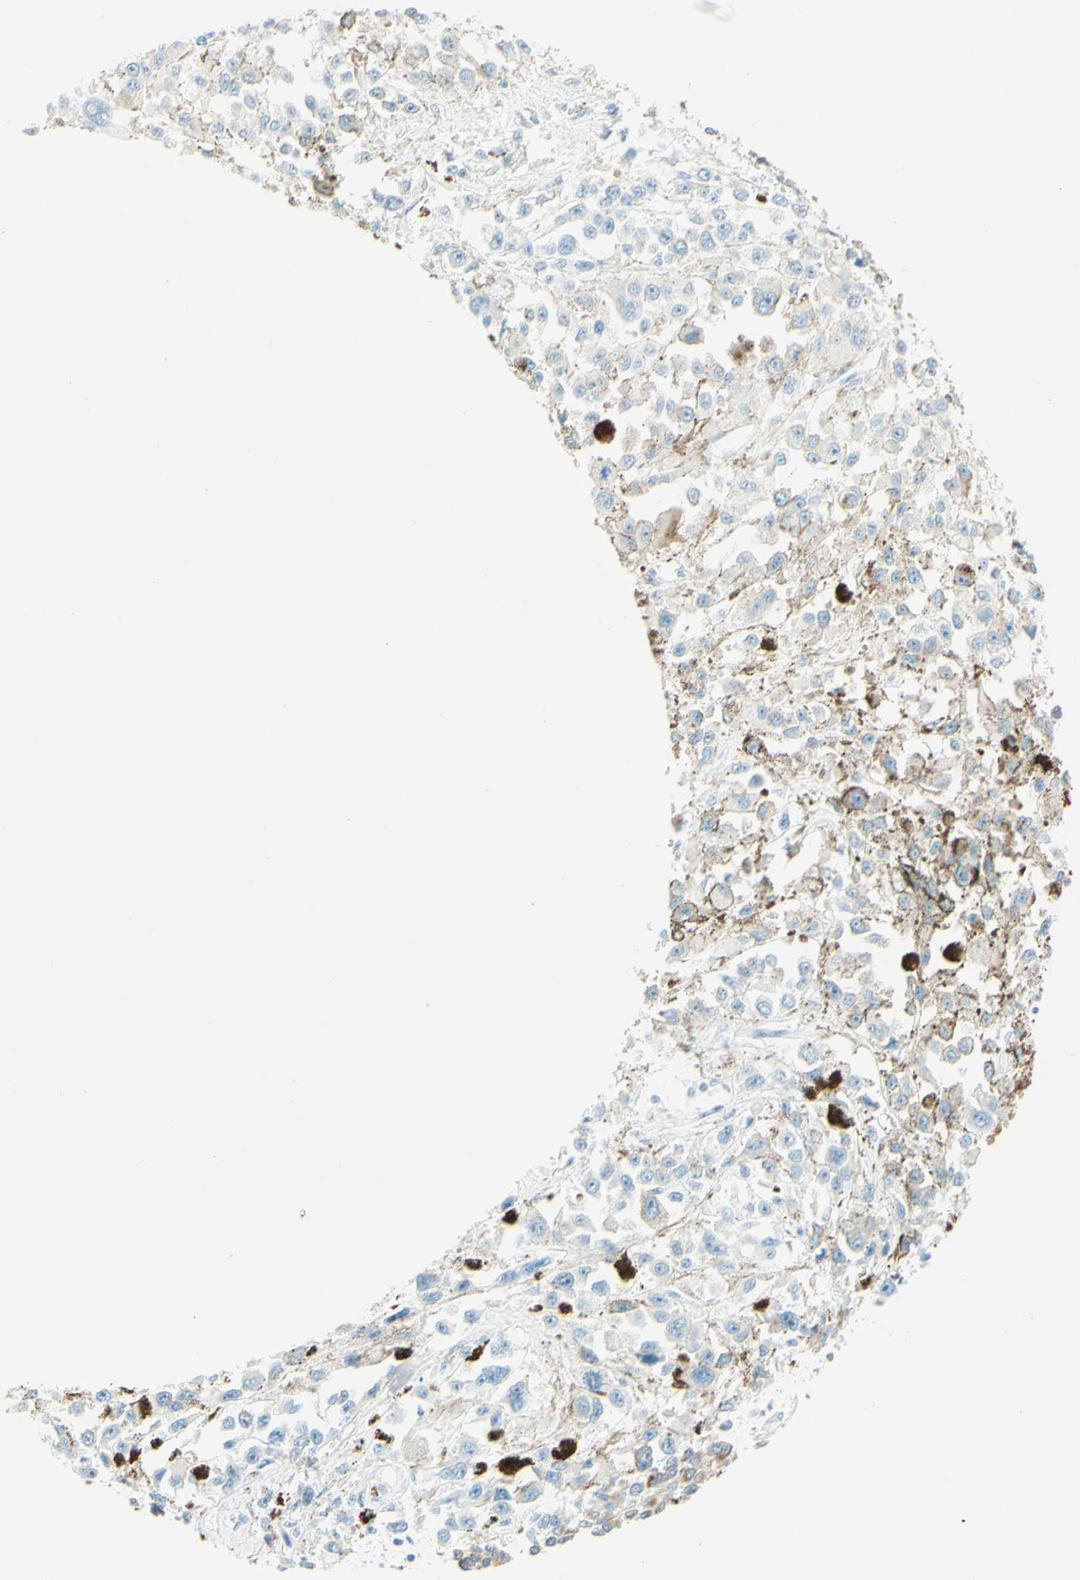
{"staining": {"intensity": "negative", "quantity": "none", "location": "none"}, "tissue": "melanoma", "cell_type": "Tumor cells", "image_type": "cancer", "snomed": [{"axis": "morphology", "description": "Malignant melanoma, Metastatic site"}, {"axis": "topography", "description": "Lymph node"}], "caption": "Immunohistochemistry (IHC) histopathology image of neoplastic tissue: human malignant melanoma (metastatic site) stained with DAB exhibits no significant protein staining in tumor cells.", "gene": "FMR1NB", "patient": {"sex": "male", "age": 59}}